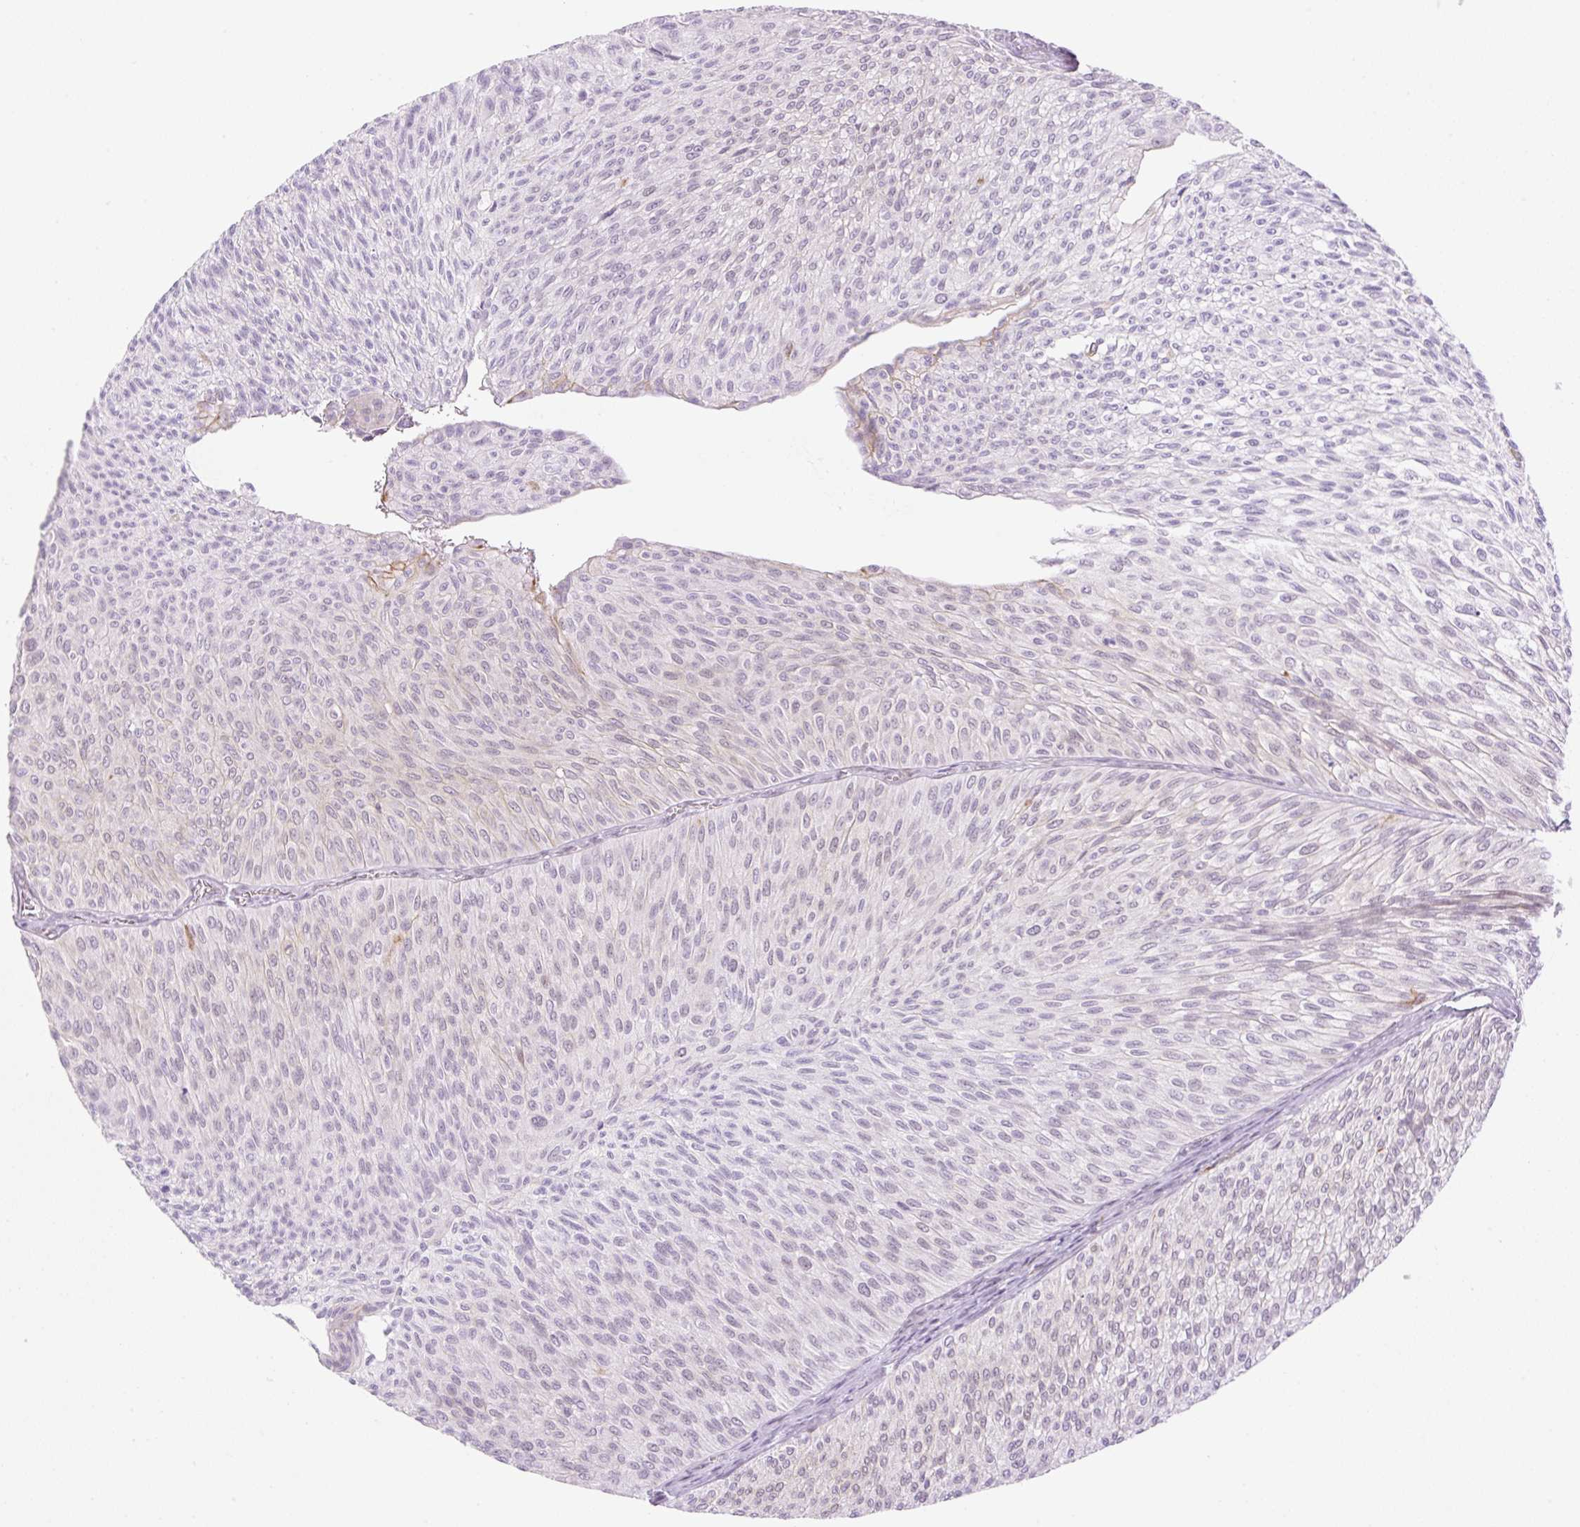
{"staining": {"intensity": "weak", "quantity": "25%-75%", "location": "nuclear"}, "tissue": "urothelial cancer", "cell_type": "Tumor cells", "image_type": "cancer", "snomed": [{"axis": "morphology", "description": "Urothelial carcinoma, Low grade"}, {"axis": "topography", "description": "Urinary bladder"}], "caption": "Weak nuclear staining is appreciated in approximately 25%-75% of tumor cells in urothelial carcinoma (low-grade). Using DAB (brown) and hematoxylin (blue) stains, captured at high magnification using brightfield microscopy.", "gene": "PALM3", "patient": {"sex": "male", "age": 91}}